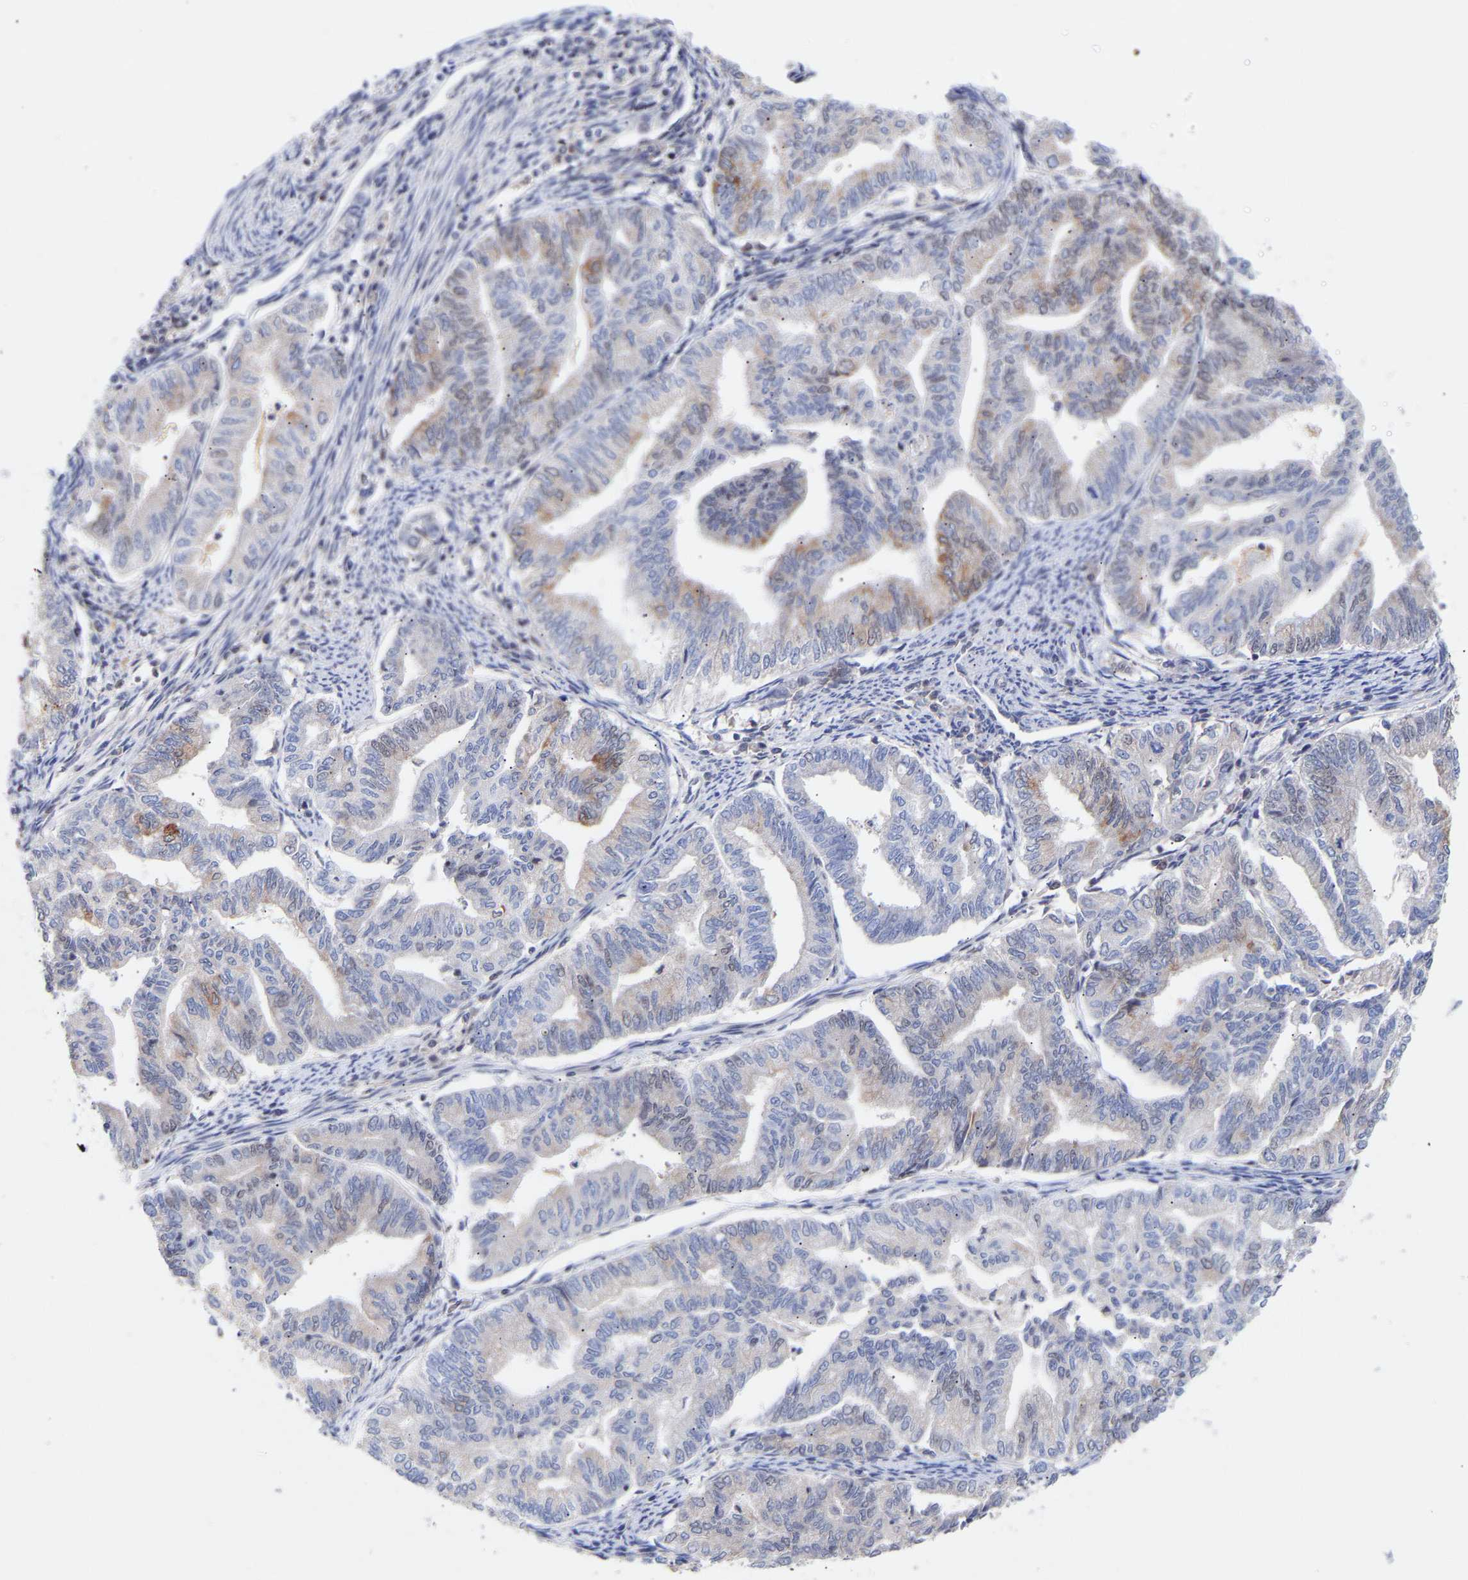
{"staining": {"intensity": "negative", "quantity": "none", "location": "none"}, "tissue": "endometrial cancer", "cell_type": "Tumor cells", "image_type": "cancer", "snomed": [{"axis": "morphology", "description": "Adenocarcinoma, NOS"}, {"axis": "topography", "description": "Endometrium"}], "caption": "IHC histopathology image of neoplastic tissue: endometrial cancer (adenocarcinoma) stained with DAB (3,3'-diaminobenzidine) displays no significant protein positivity in tumor cells.", "gene": "RBM15", "patient": {"sex": "female", "age": 79}}